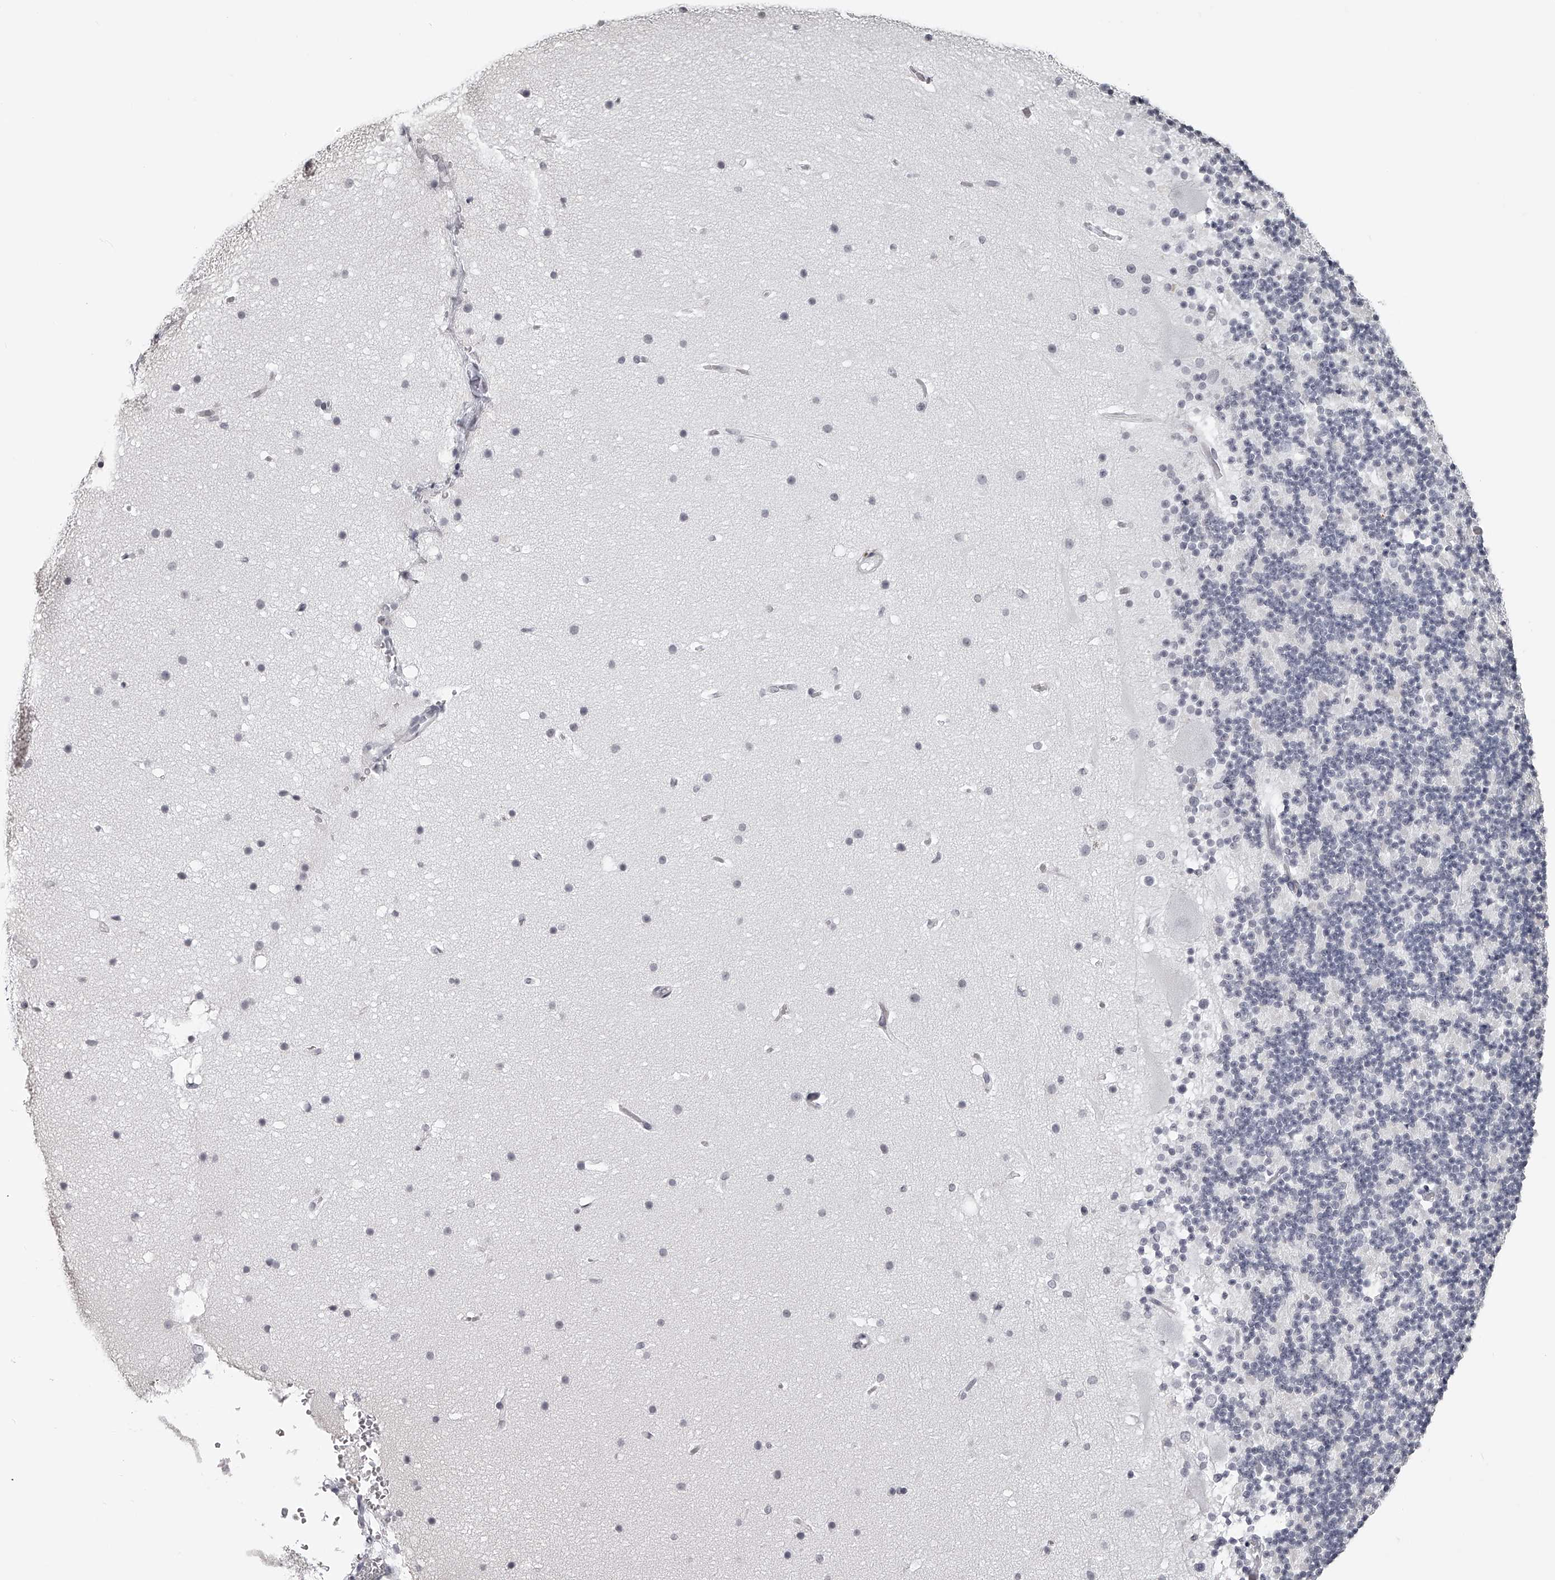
{"staining": {"intensity": "negative", "quantity": "none", "location": "none"}, "tissue": "cerebellum", "cell_type": "Cells in granular layer", "image_type": "normal", "snomed": [{"axis": "morphology", "description": "Normal tissue, NOS"}, {"axis": "topography", "description": "Cerebellum"}], "caption": "Immunohistochemistry photomicrograph of normal human cerebellum stained for a protein (brown), which demonstrates no positivity in cells in granular layer.", "gene": "SEC11C", "patient": {"sex": "male", "age": 57}}